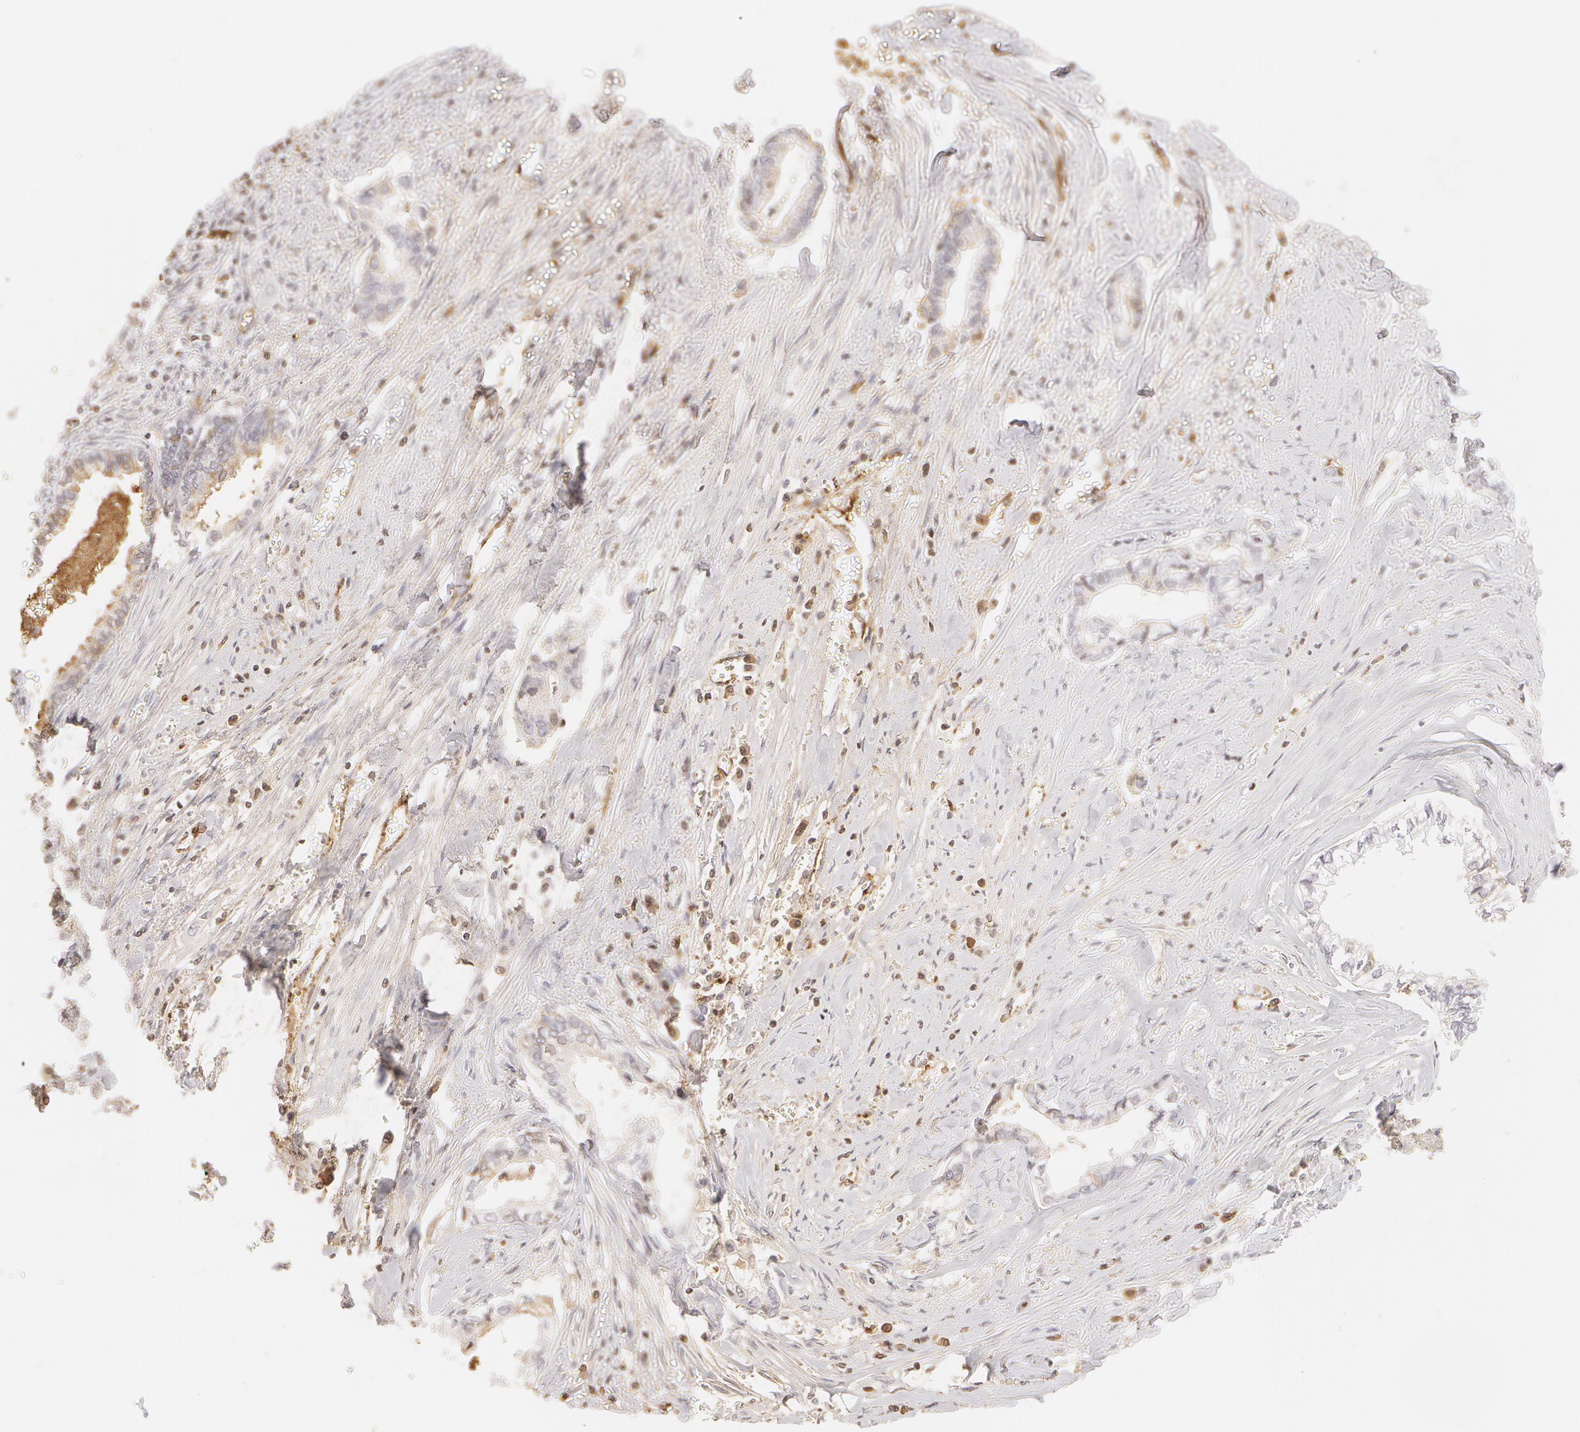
{"staining": {"intensity": "negative", "quantity": "none", "location": "none"}, "tissue": "liver cancer", "cell_type": "Tumor cells", "image_type": "cancer", "snomed": [{"axis": "morphology", "description": "Cholangiocarcinoma"}, {"axis": "topography", "description": "Liver"}], "caption": "The micrograph shows no staining of tumor cells in liver cancer. The staining was performed using DAB to visualize the protein expression in brown, while the nuclei were stained in blue with hematoxylin (Magnification: 20x).", "gene": "VWF", "patient": {"sex": "male", "age": 57}}